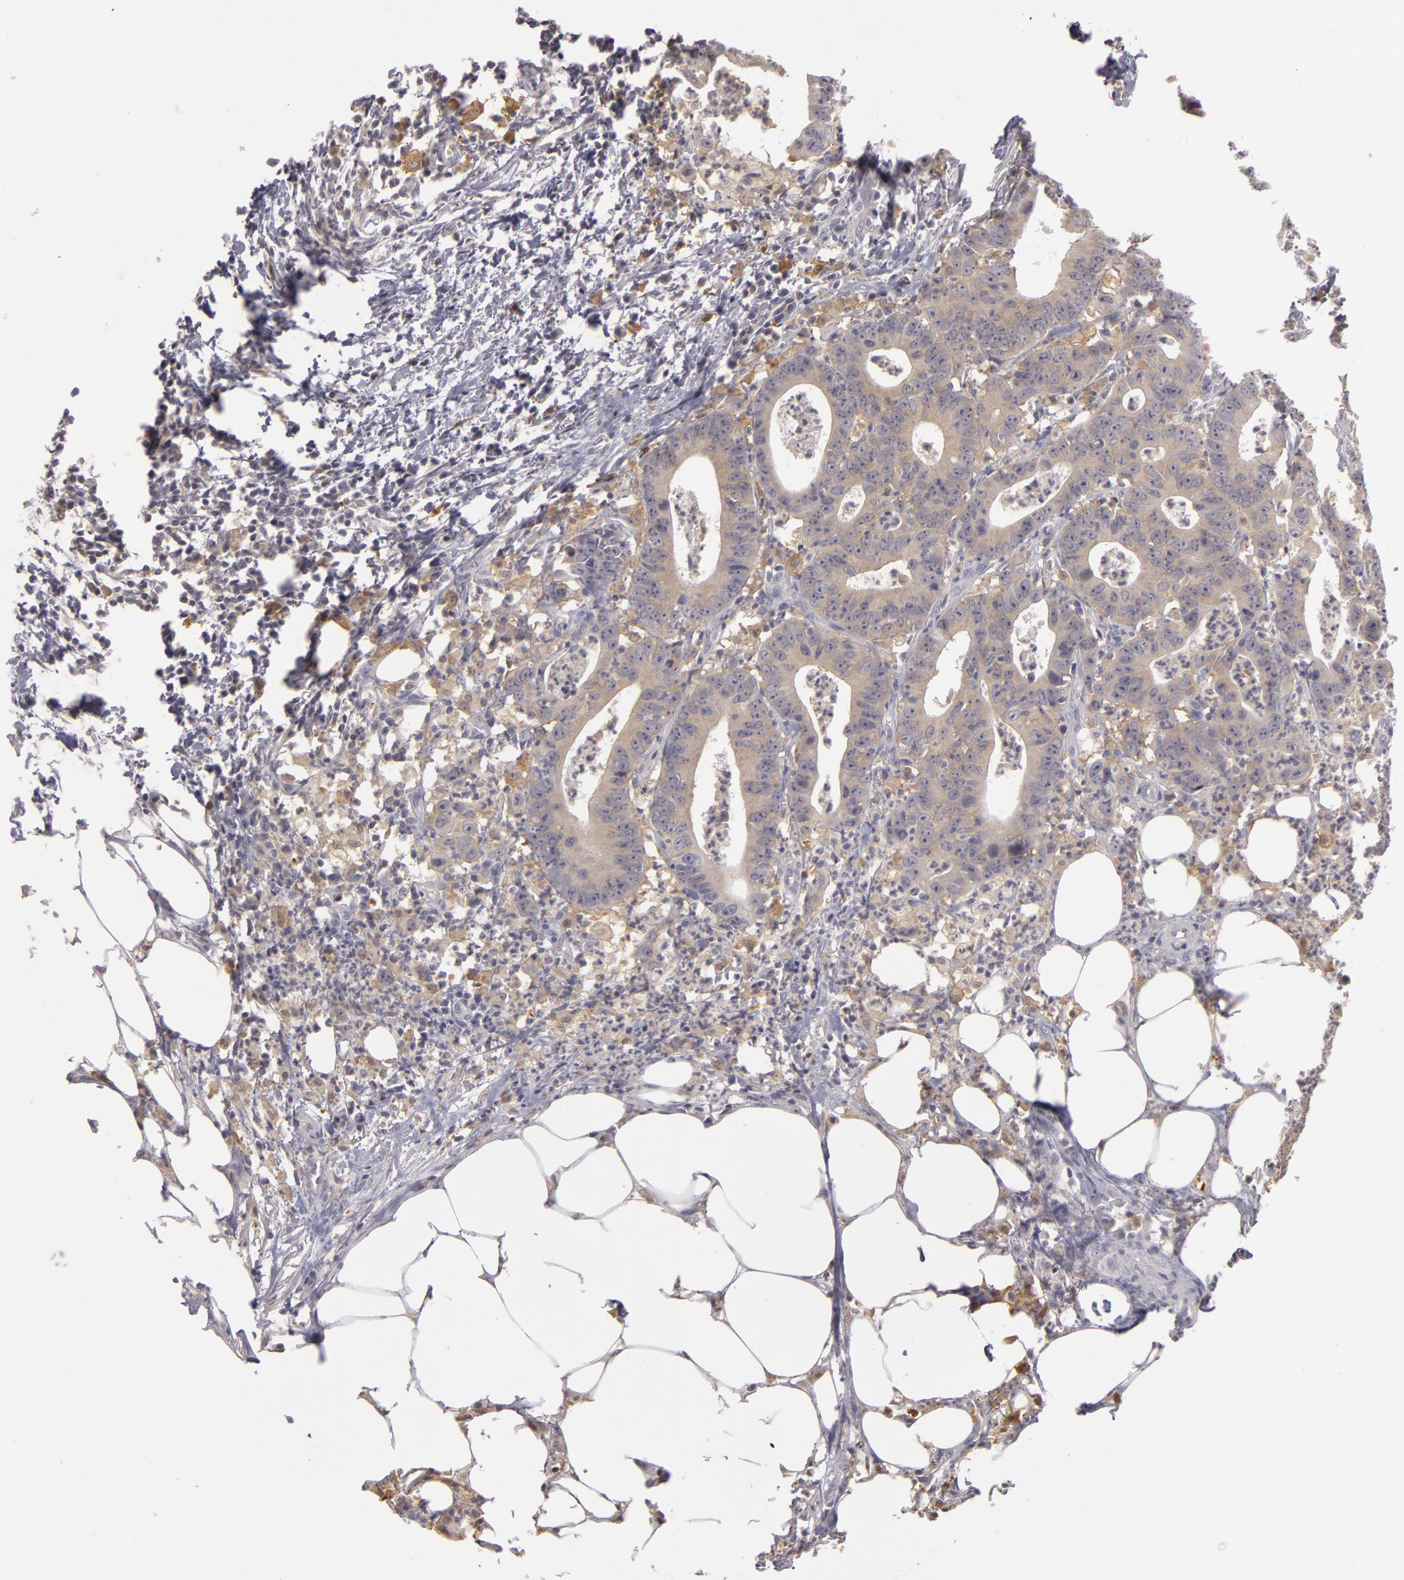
{"staining": {"intensity": "negative", "quantity": "none", "location": "none"}, "tissue": "colorectal cancer", "cell_type": "Tumor cells", "image_type": "cancer", "snomed": [{"axis": "morphology", "description": "Adenocarcinoma, NOS"}, {"axis": "topography", "description": "Colon"}], "caption": "IHC micrograph of human colorectal adenocarcinoma stained for a protein (brown), which exhibits no positivity in tumor cells.", "gene": "GNPDA1", "patient": {"sex": "male", "age": 55}}